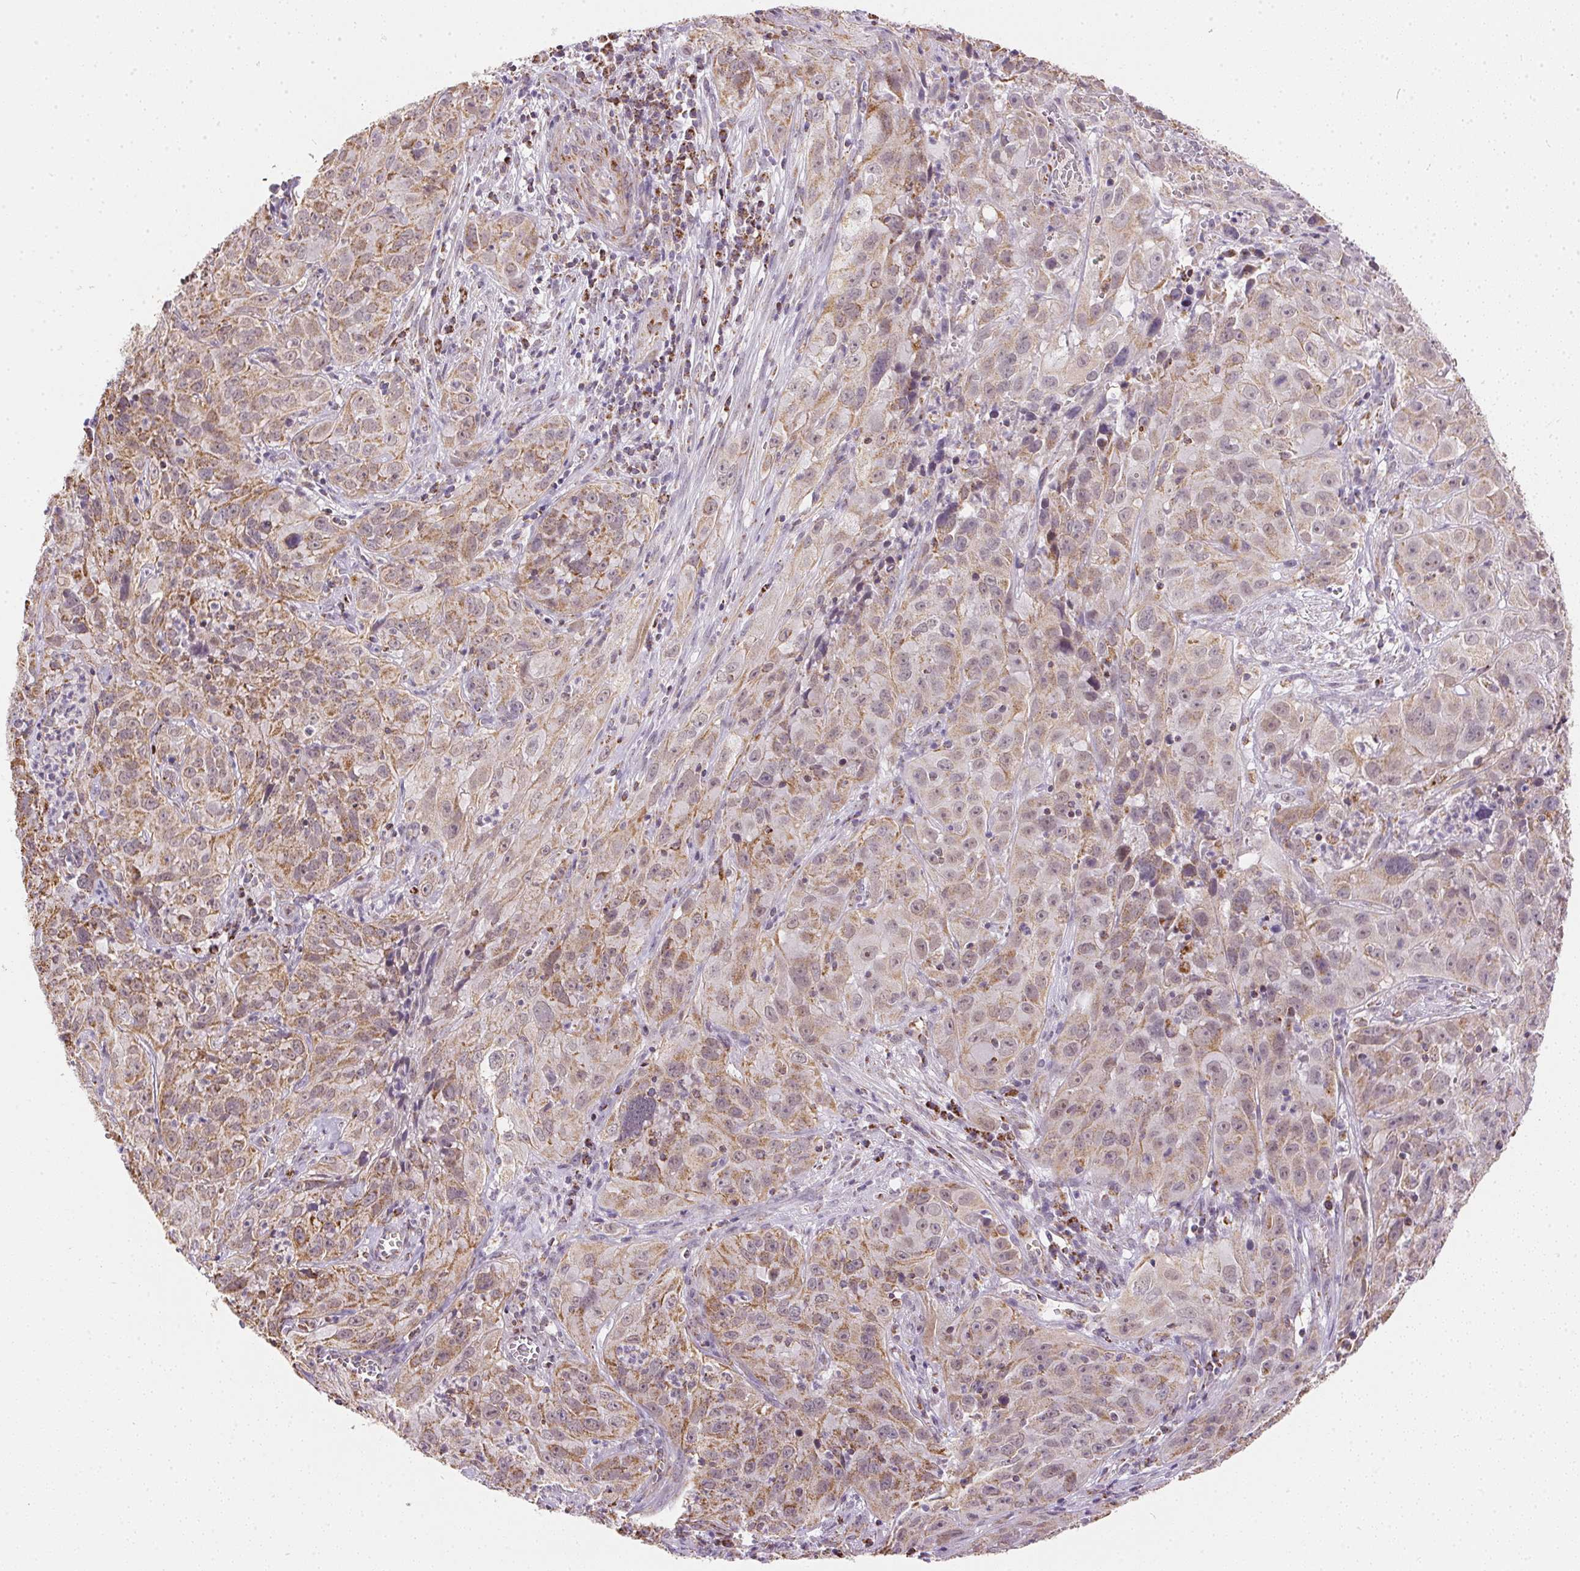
{"staining": {"intensity": "moderate", "quantity": ">75%", "location": "cytoplasmic/membranous"}, "tissue": "cervical cancer", "cell_type": "Tumor cells", "image_type": "cancer", "snomed": [{"axis": "morphology", "description": "Squamous cell carcinoma, NOS"}, {"axis": "topography", "description": "Cervix"}], "caption": "An immunohistochemistry histopathology image of tumor tissue is shown. Protein staining in brown highlights moderate cytoplasmic/membranous positivity in cervical squamous cell carcinoma within tumor cells.", "gene": "MAPK11", "patient": {"sex": "female", "age": 32}}